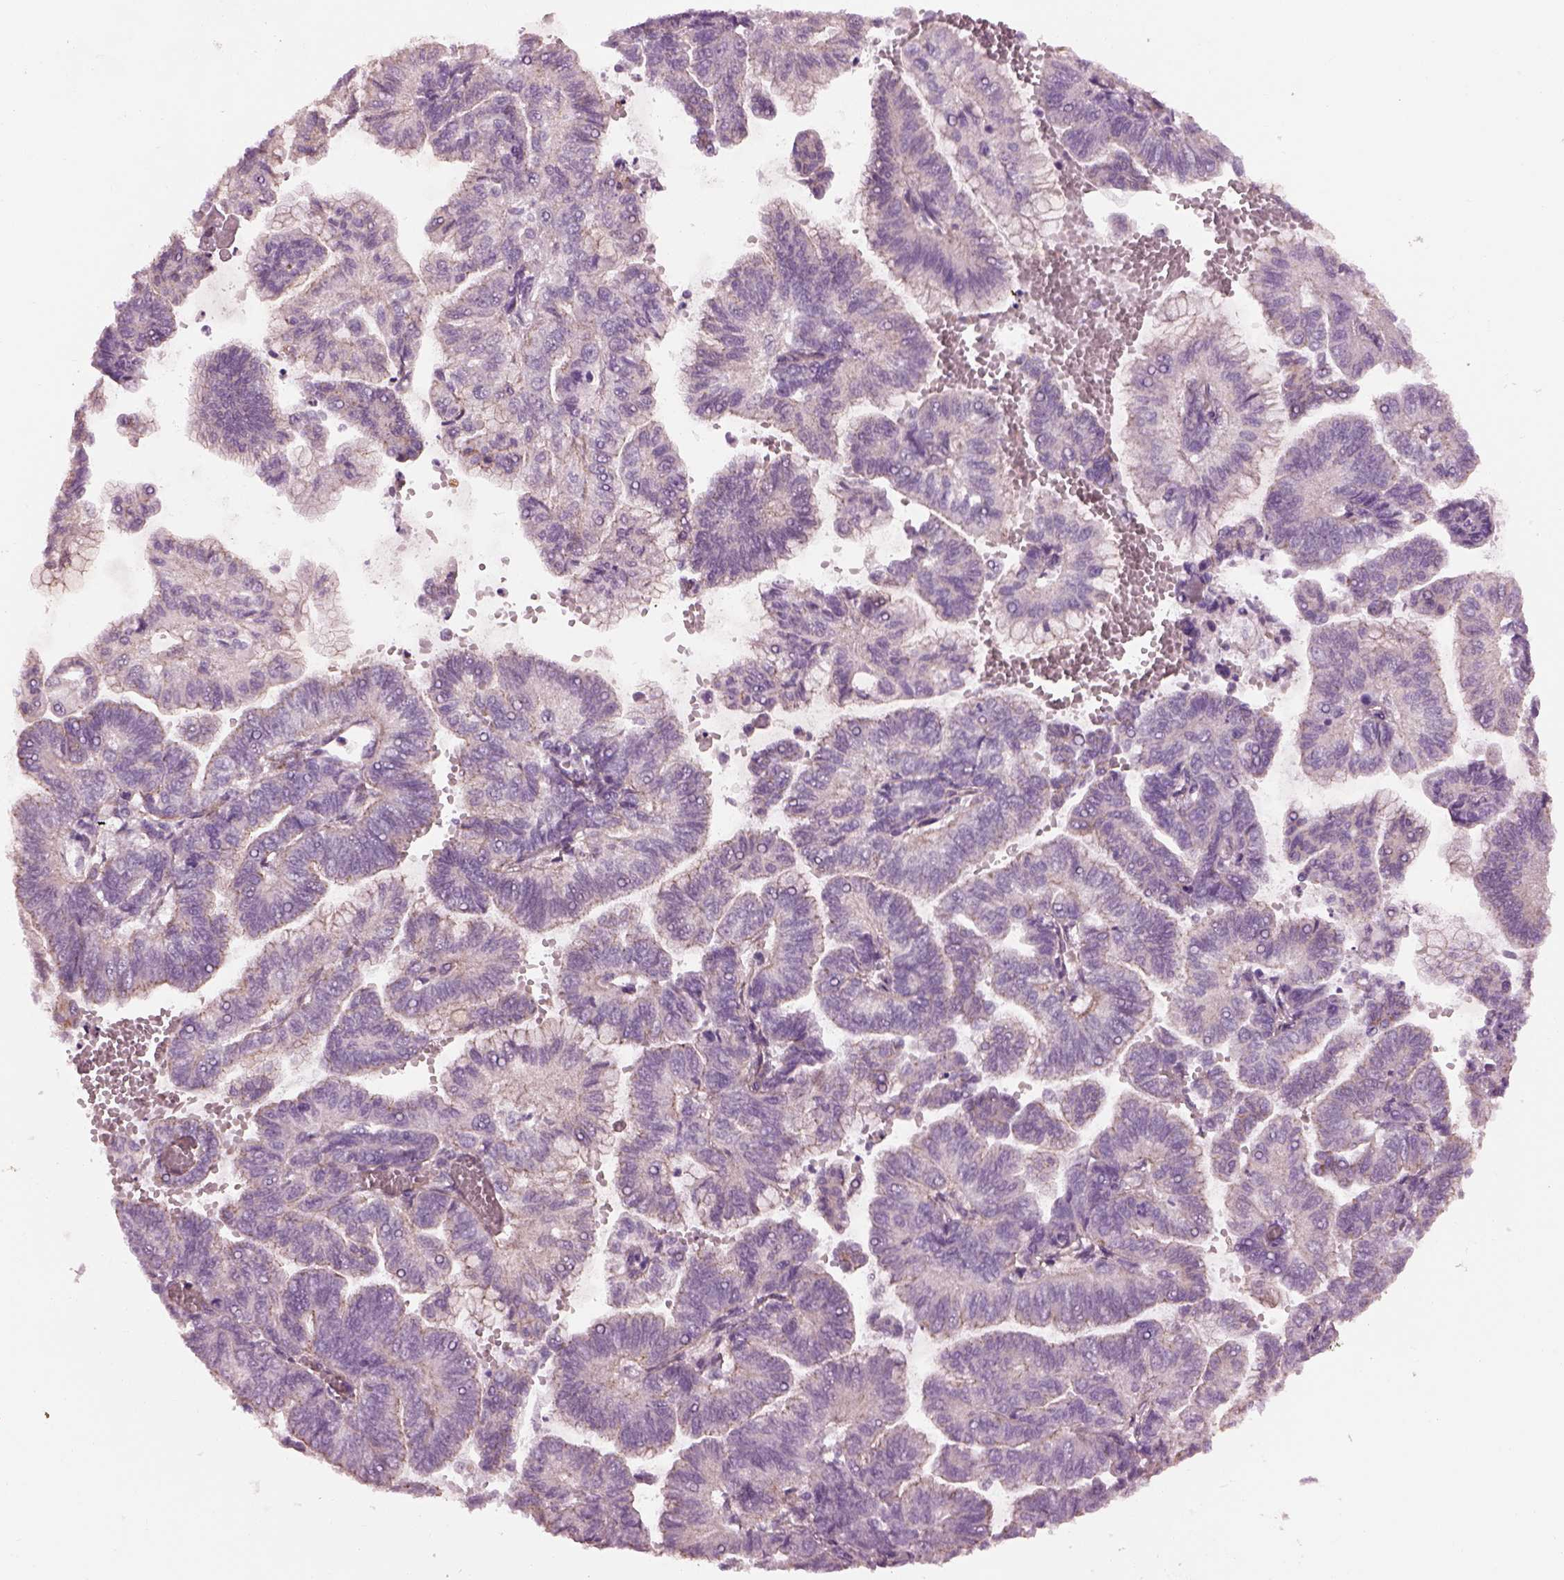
{"staining": {"intensity": "negative", "quantity": "none", "location": "none"}, "tissue": "stomach cancer", "cell_type": "Tumor cells", "image_type": "cancer", "snomed": [{"axis": "morphology", "description": "Adenocarcinoma, NOS"}, {"axis": "topography", "description": "Stomach"}], "caption": "This is an immunohistochemistry micrograph of human stomach cancer (adenocarcinoma). There is no positivity in tumor cells.", "gene": "BFSP1", "patient": {"sex": "male", "age": 83}}